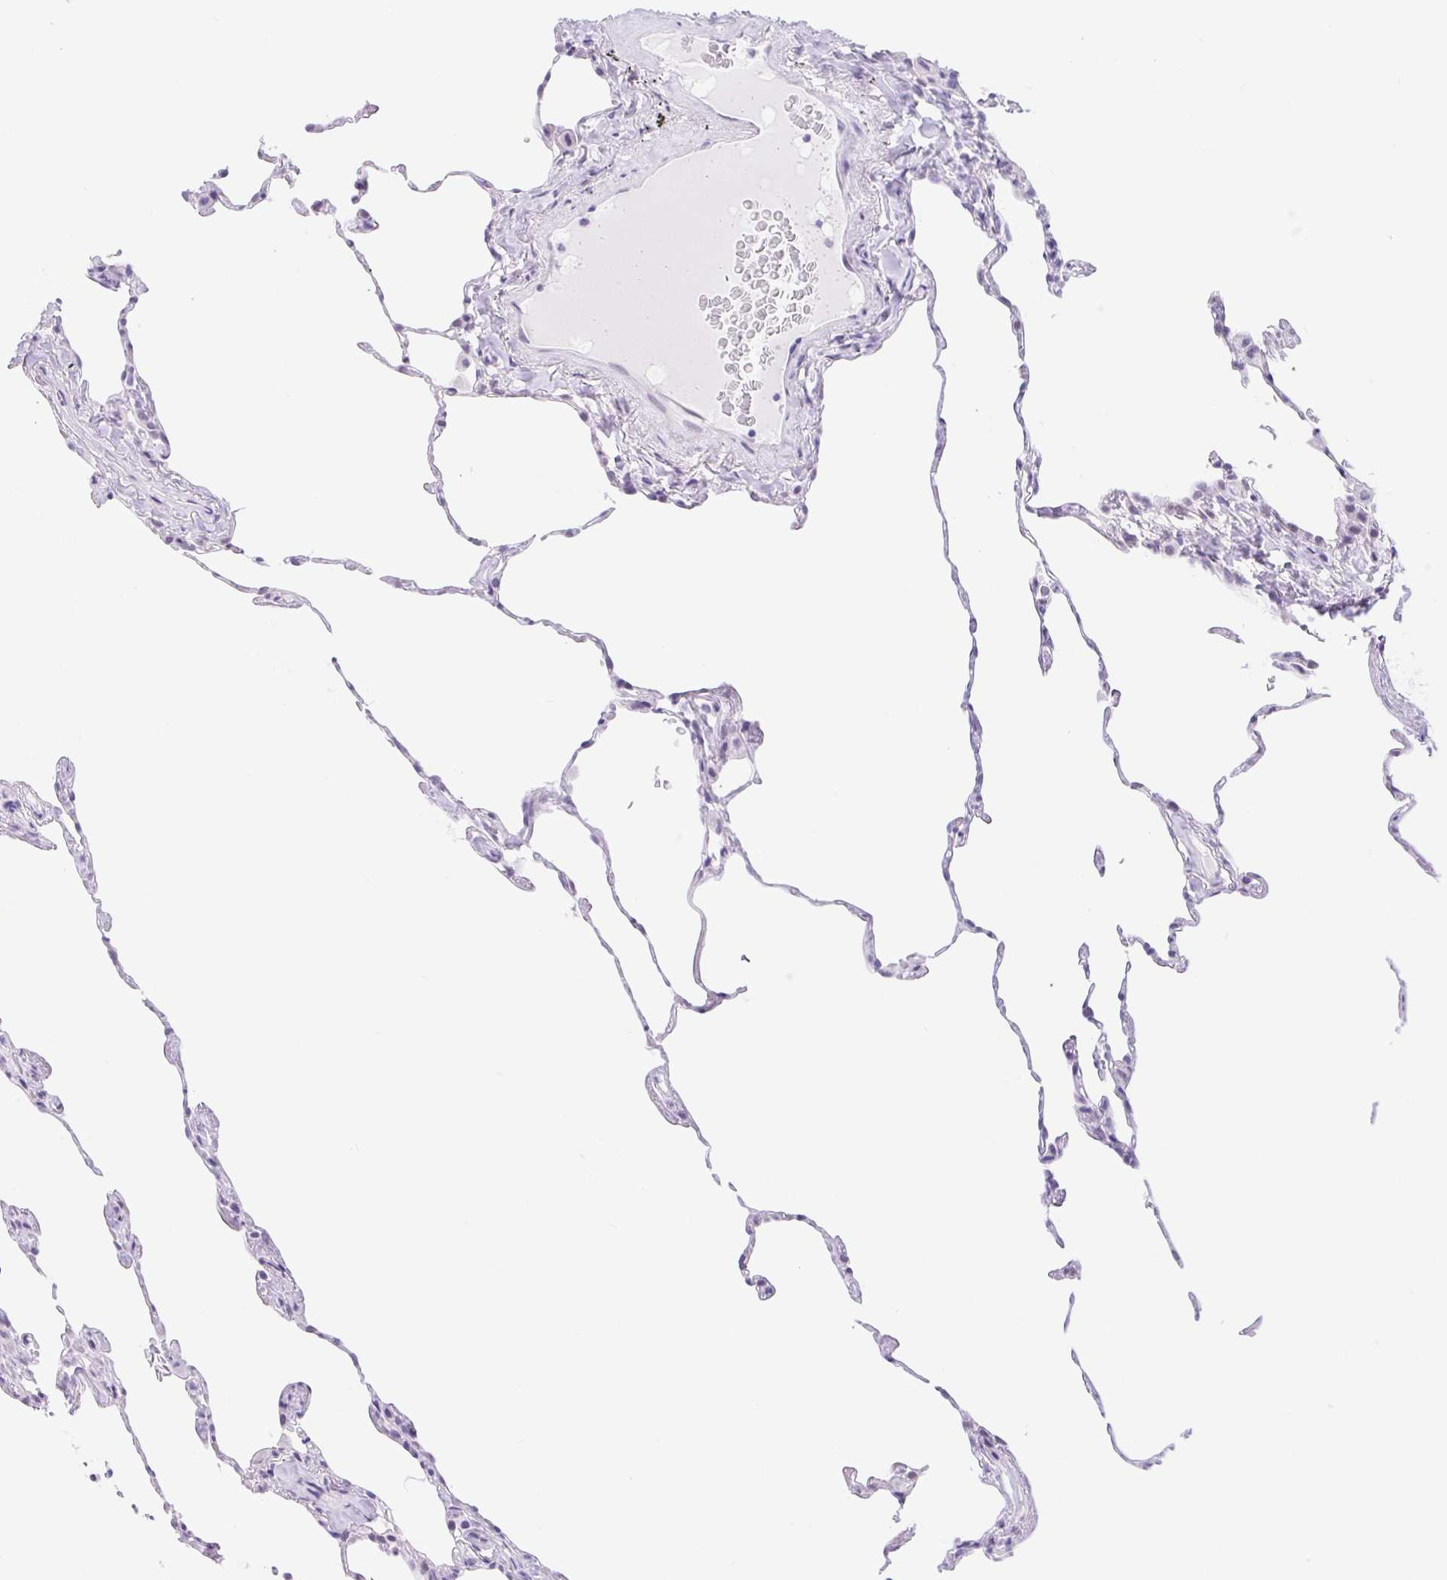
{"staining": {"intensity": "negative", "quantity": "none", "location": "none"}, "tissue": "lung", "cell_type": "Alveolar cells", "image_type": "normal", "snomed": [{"axis": "morphology", "description": "Normal tissue, NOS"}, {"axis": "topography", "description": "Lung"}], "caption": "An immunohistochemistry (IHC) histopathology image of unremarkable lung is shown. There is no staining in alveolar cells of lung. (DAB IHC with hematoxylin counter stain).", "gene": "CAND1", "patient": {"sex": "female", "age": 57}}